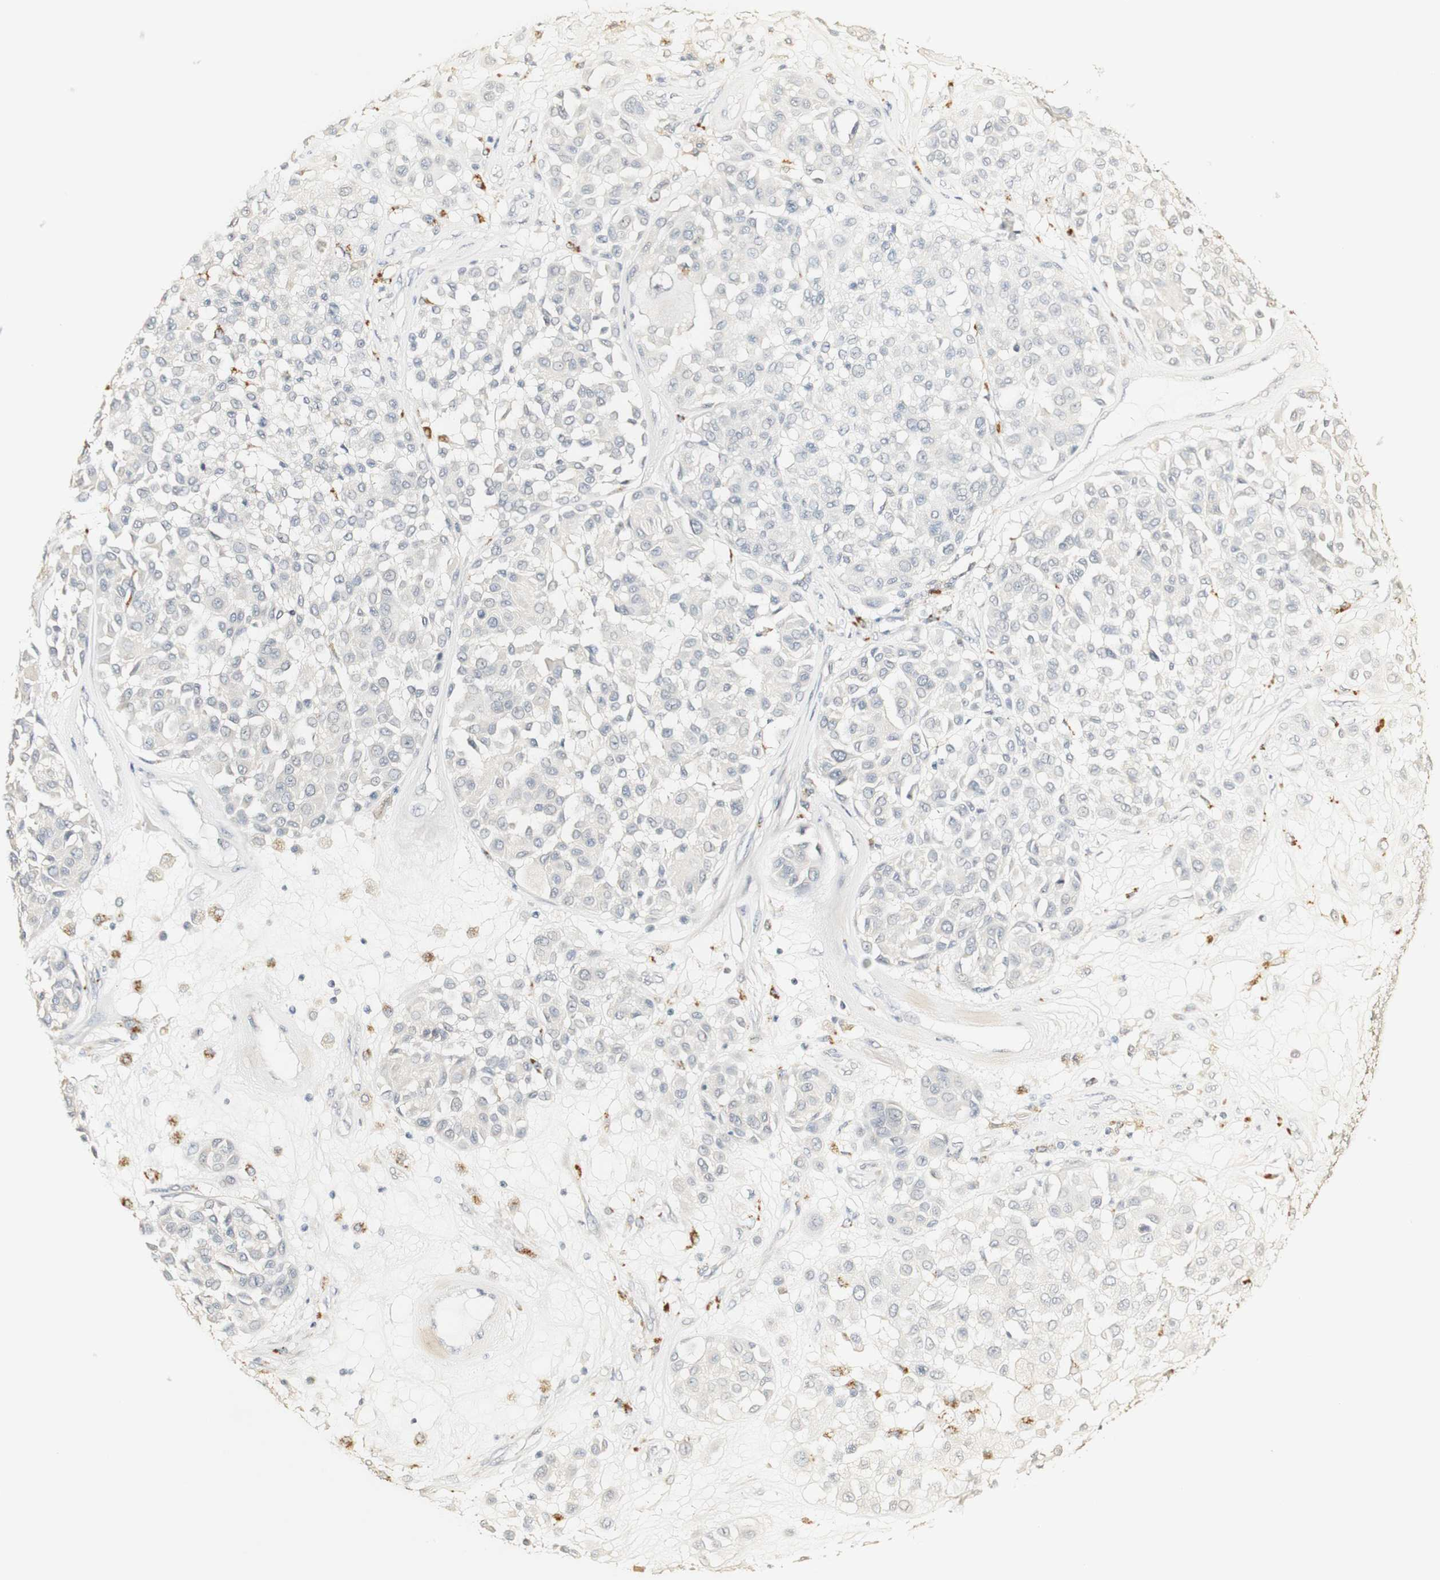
{"staining": {"intensity": "negative", "quantity": "none", "location": "none"}, "tissue": "melanoma", "cell_type": "Tumor cells", "image_type": "cancer", "snomed": [{"axis": "morphology", "description": "Malignant melanoma, Metastatic site"}, {"axis": "topography", "description": "Soft tissue"}], "caption": "DAB immunohistochemical staining of human malignant melanoma (metastatic site) displays no significant positivity in tumor cells. (IHC, brightfield microscopy, high magnification).", "gene": "SYT7", "patient": {"sex": "male", "age": 41}}